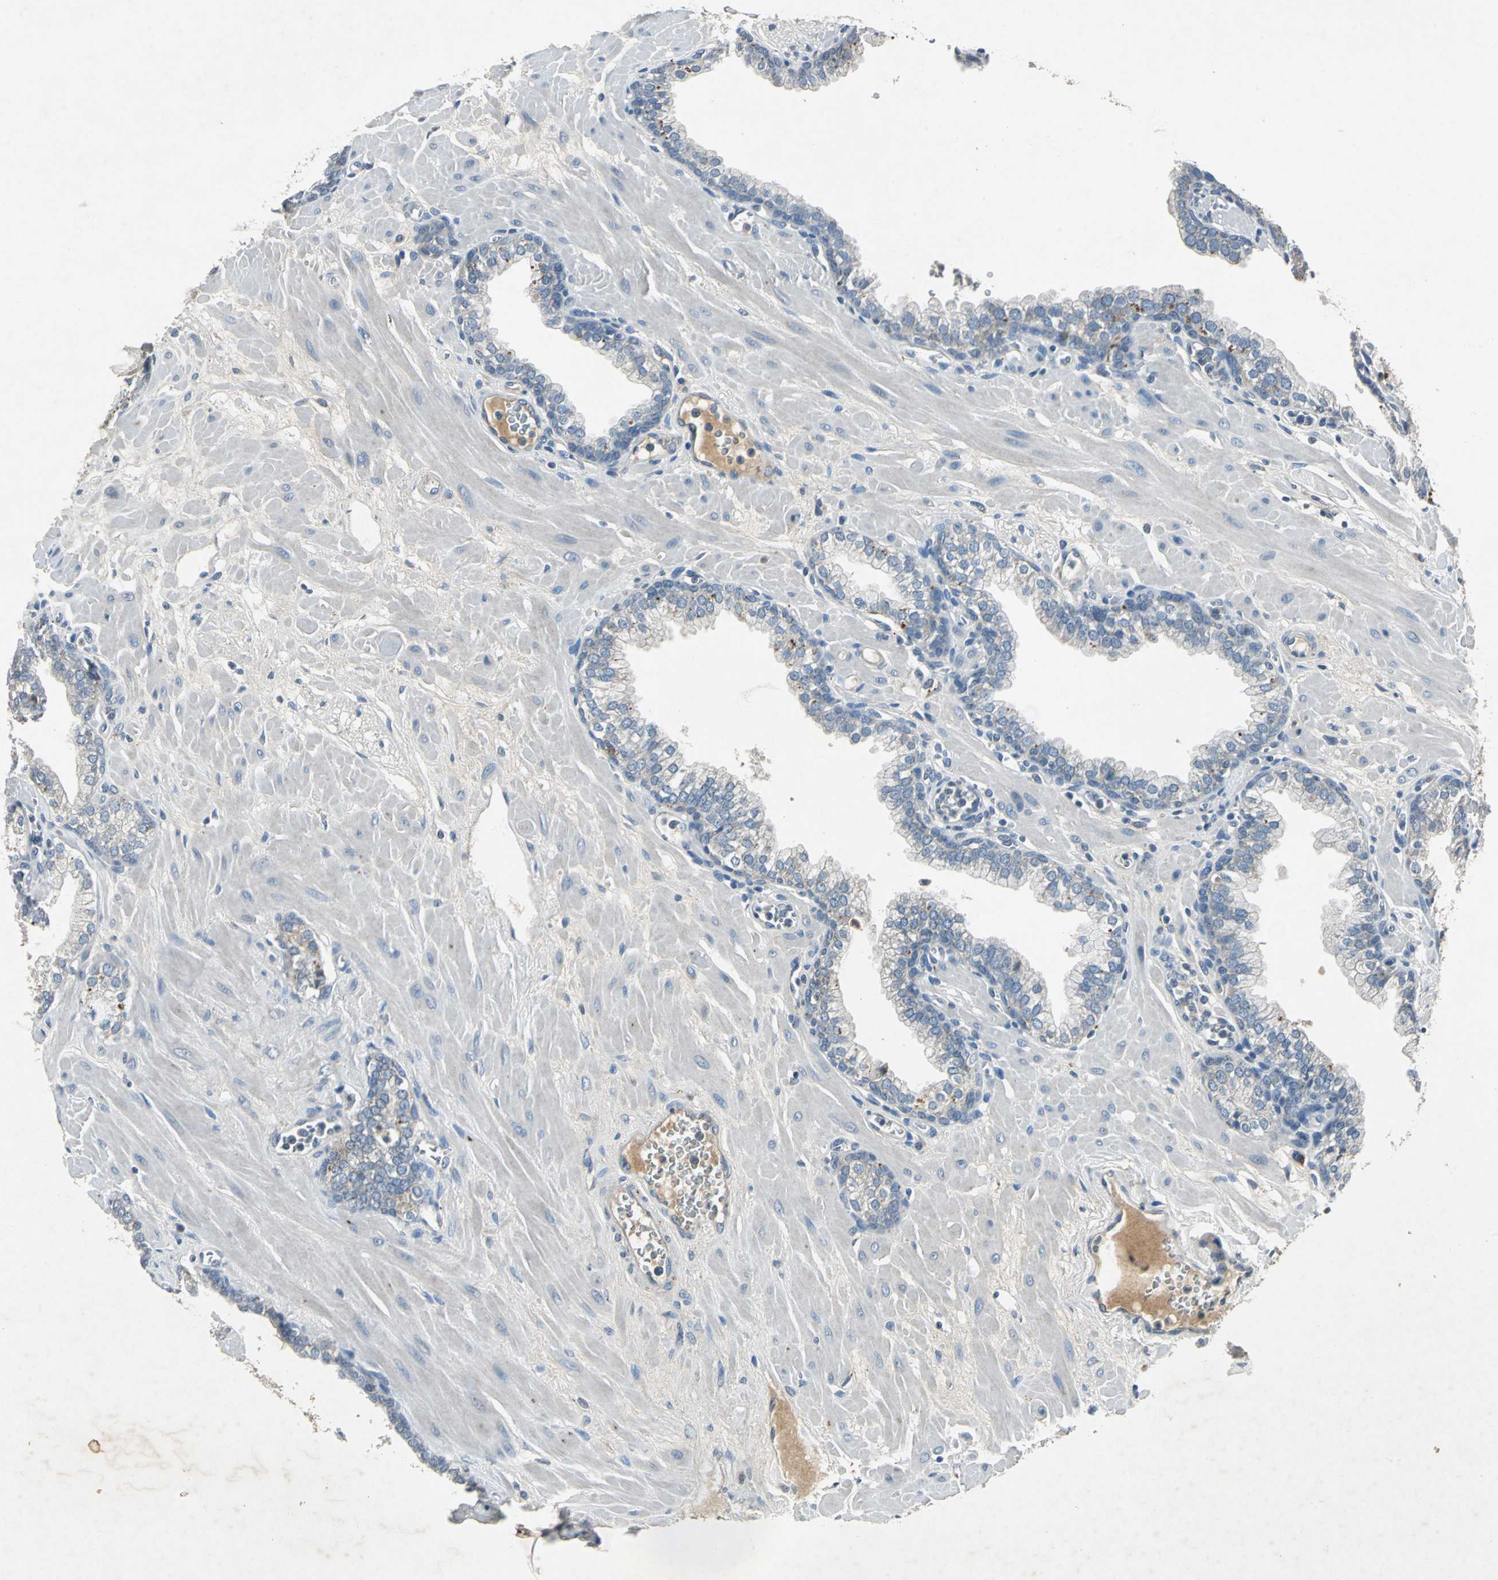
{"staining": {"intensity": "weak", "quantity": "<25%", "location": "cytoplasmic/membranous"}, "tissue": "prostate", "cell_type": "Glandular cells", "image_type": "normal", "snomed": [{"axis": "morphology", "description": "Normal tissue, NOS"}, {"axis": "topography", "description": "Prostate"}], "caption": "Immunohistochemistry image of unremarkable human prostate stained for a protein (brown), which reveals no staining in glandular cells.", "gene": "SLC2A13", "patient": {"sex": "male", "age": 60}}